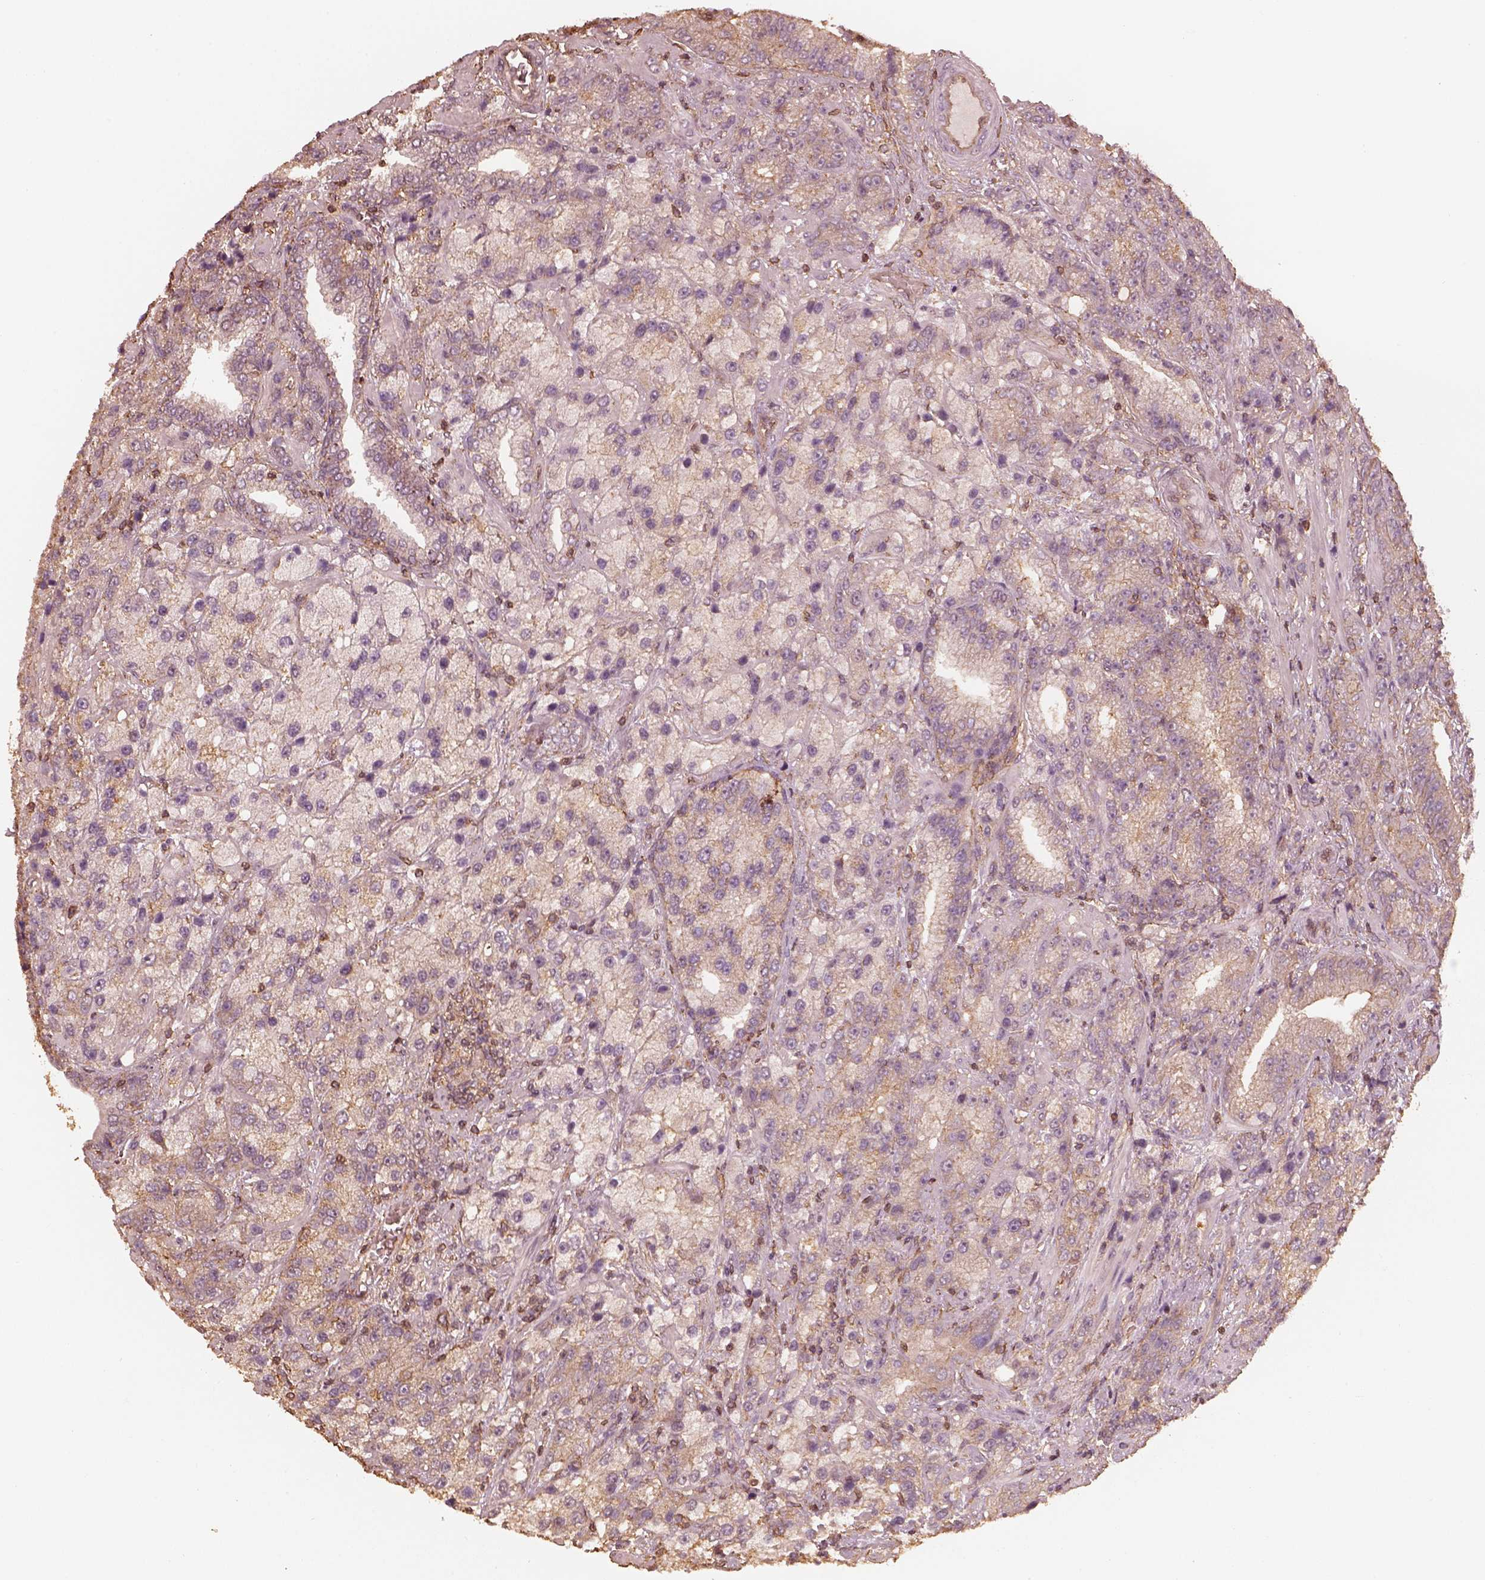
{"staining": {"intensity": "moderate", "quantity": "25%-75%", "location": "cytoplasmic/membranous"}, "tissue": "prostate cancer", "cell_type": "Tumor cells", "image_type": "cancer", "snomed": [{"axis": "morphology", "description": "Adenocarcinoma, NOS"}, {"axis": "topography", "description": "Prostate"}], "caption": "High-power microscopy captured an immunohistochemistry image of adenocarcinoma (prostate), revealing moderate cytoplasmic/membranous positivity in approximately 25%-75% of tumor cells. The staining was performed using DAB to visualize the protein expression in brown, while the nuclei were stained in blue with hematoxylin (Magnification: 20x).", "gene": "WDR7", "patient": {"sex": "male", "age": 63}}